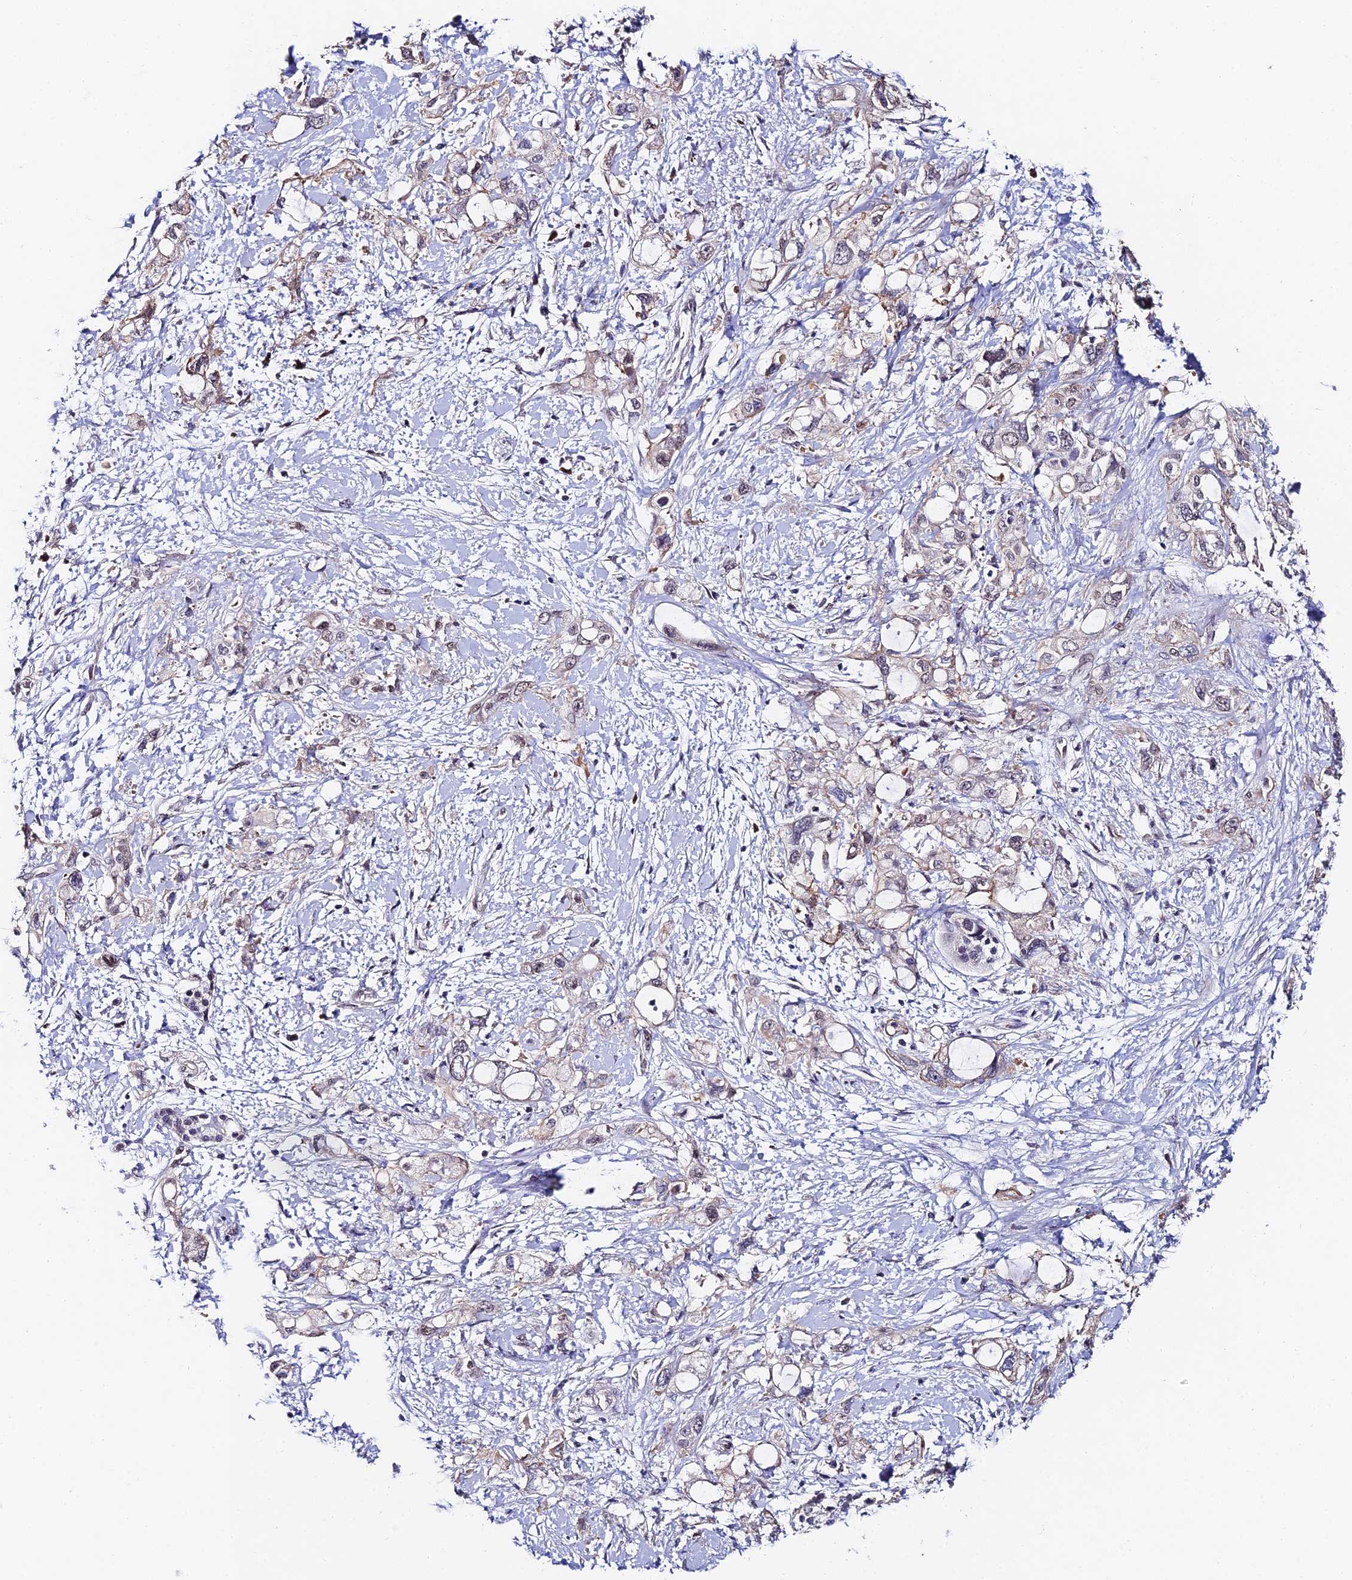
{"staining": {"intensity": "weak", "quantity": "25%-75%", "location": "cytoplasmic/membranous"}, "tissue": "pancreatic cancer", "cell_type": "Tumor cells", "image_type": "cancer", "snomed": [{"axis": "morphology", "description": "Adenocarcinoma, NOS"}, {"axis": "topography", "description": "Pancreas"}], "caption": "Immunohistochemical staining of adenocarcinoma (pancreatic) reveals weak cytoplasmic/membranous protein expression in about 25%-75% of tumor cells.", "gene": "TRIM24", "patient": {"sex": "female", "age": 56}}